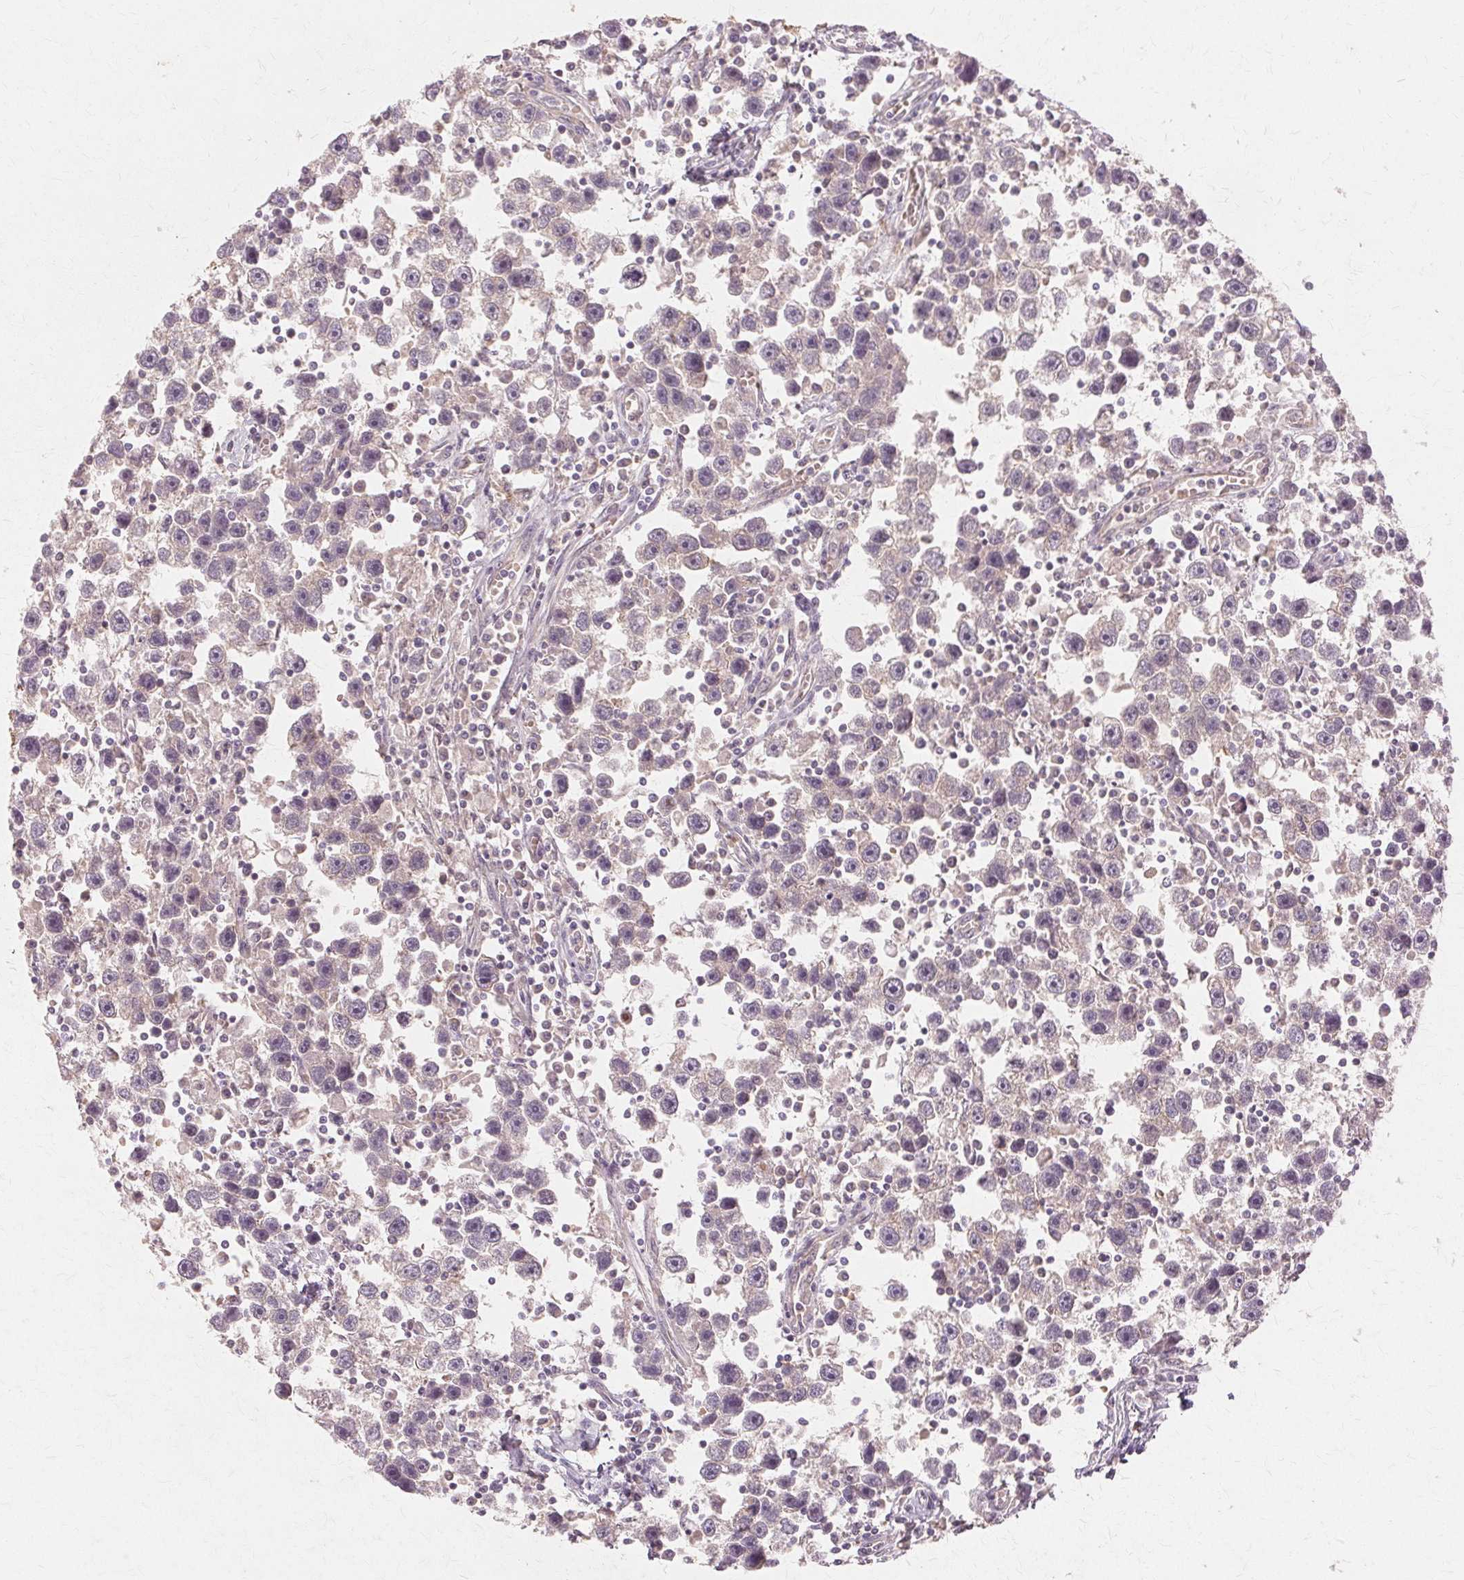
{"staining": {"intensity": "negative", "quantity": "none", "location": "none"}, "tissue": "testis cancer", "cell_type": "Tumor cells", "image_type": "cancer", "snomed": [{"axis": "morphology", "description": "Seminoma, NOS"}, {"axis": "topography", "description": "Testis"}], "caption": "Immunohistochemical staining of human testis seminoma reveals no significant expression in tumor cells.", "gene": "PRMT5", "patient": {"sex": "male", "age": 30}}